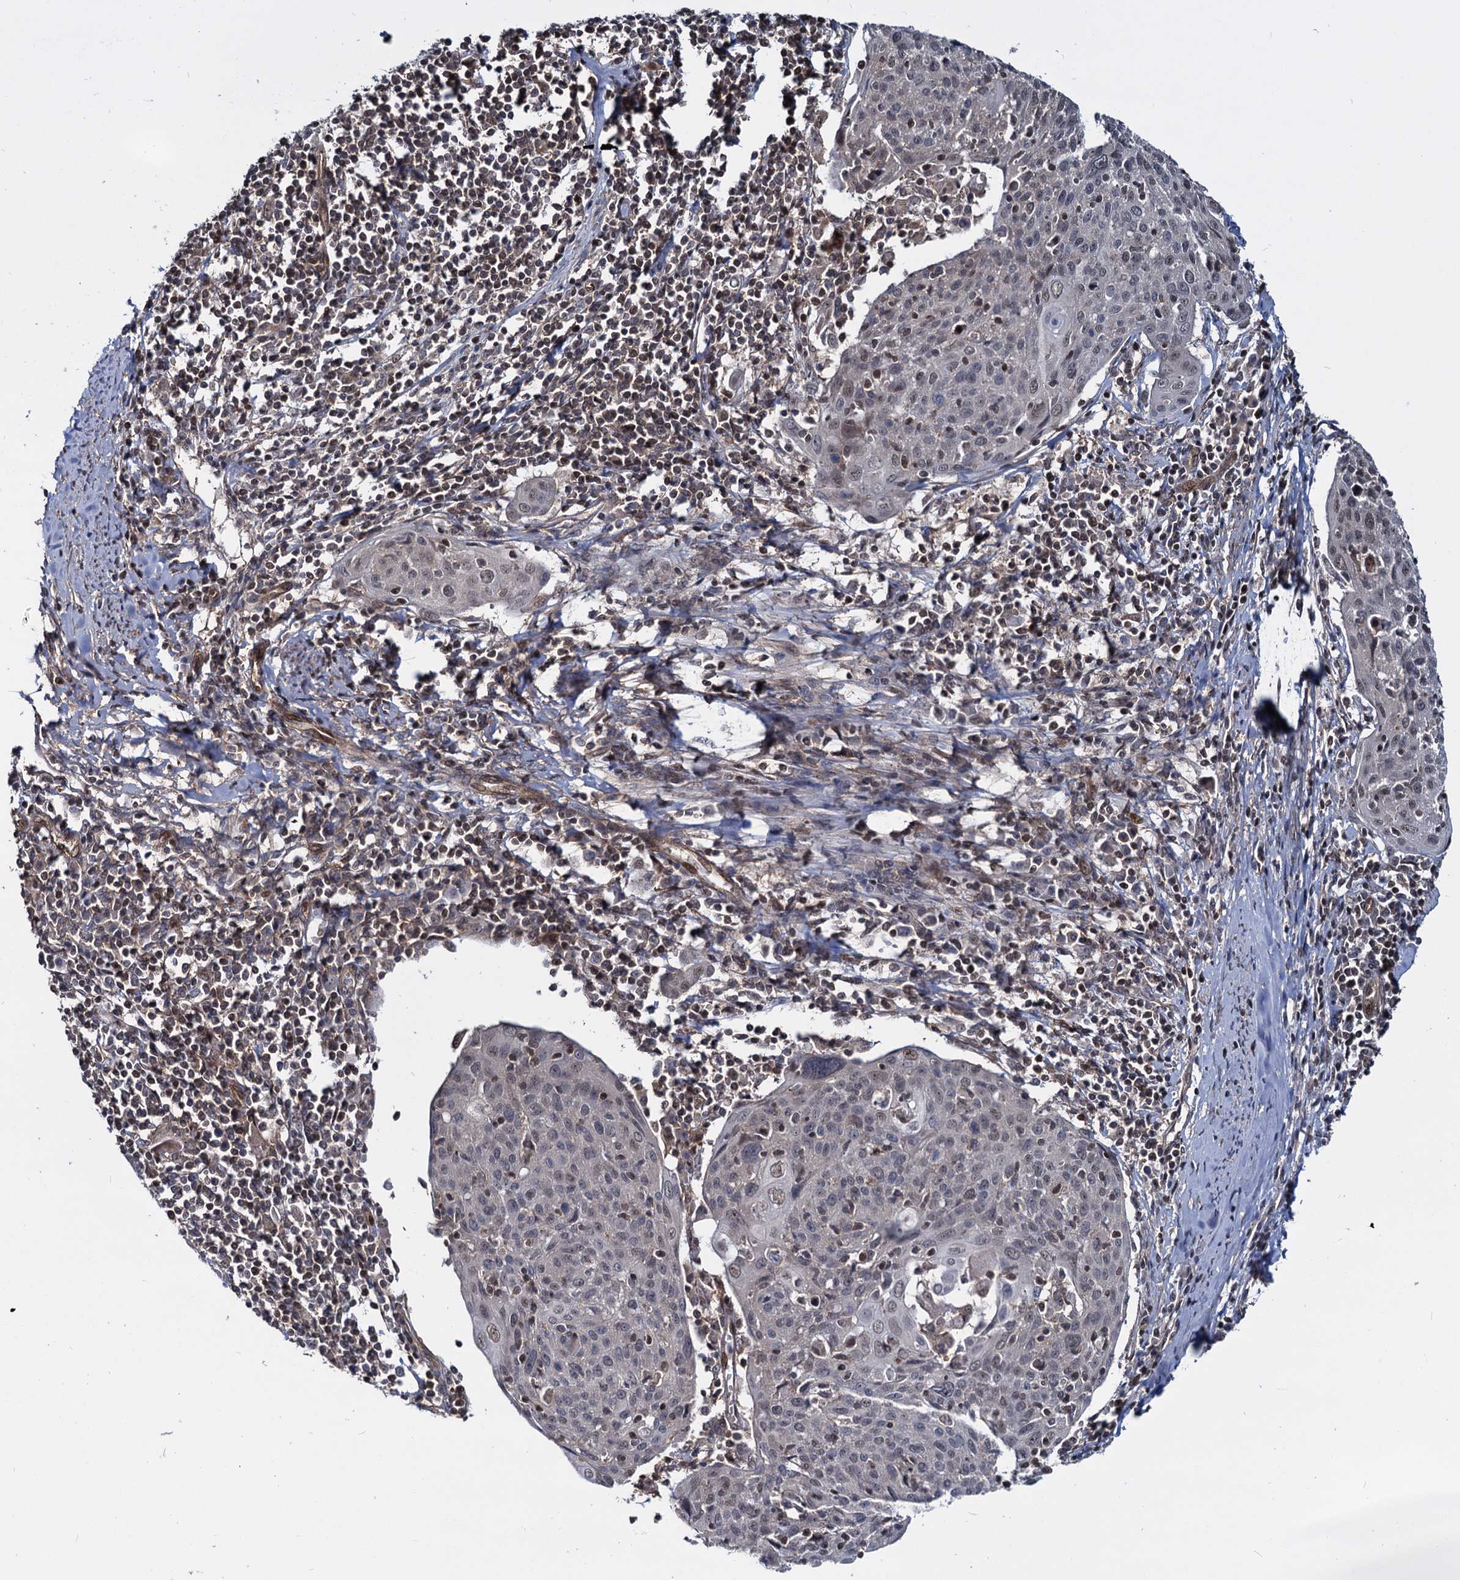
{"staining": {"intensity": "moderate", "quantity": "<25%", "location": "nuclear"}, "tissue": "cervical cancer", "cell_type": "Tumor cells", "image_type": "cancer", "snomed": [{"axis": "morphology", "description": "Squamous cell carcinoma, NOS"}, {"axis": "topography", "description": "Cervix"}], "caption": "IHC image of neoplastic tissue: cervical squamous cell carcinoma stained using immunohistochemistry (IHC) displays low levels of moderate protein expression localized specifically in the nuclear of tumor cells, appearing as a nuclear brown color.", "gene": "UBLCP1", "patient": {"sex": "female", "age": 67}}